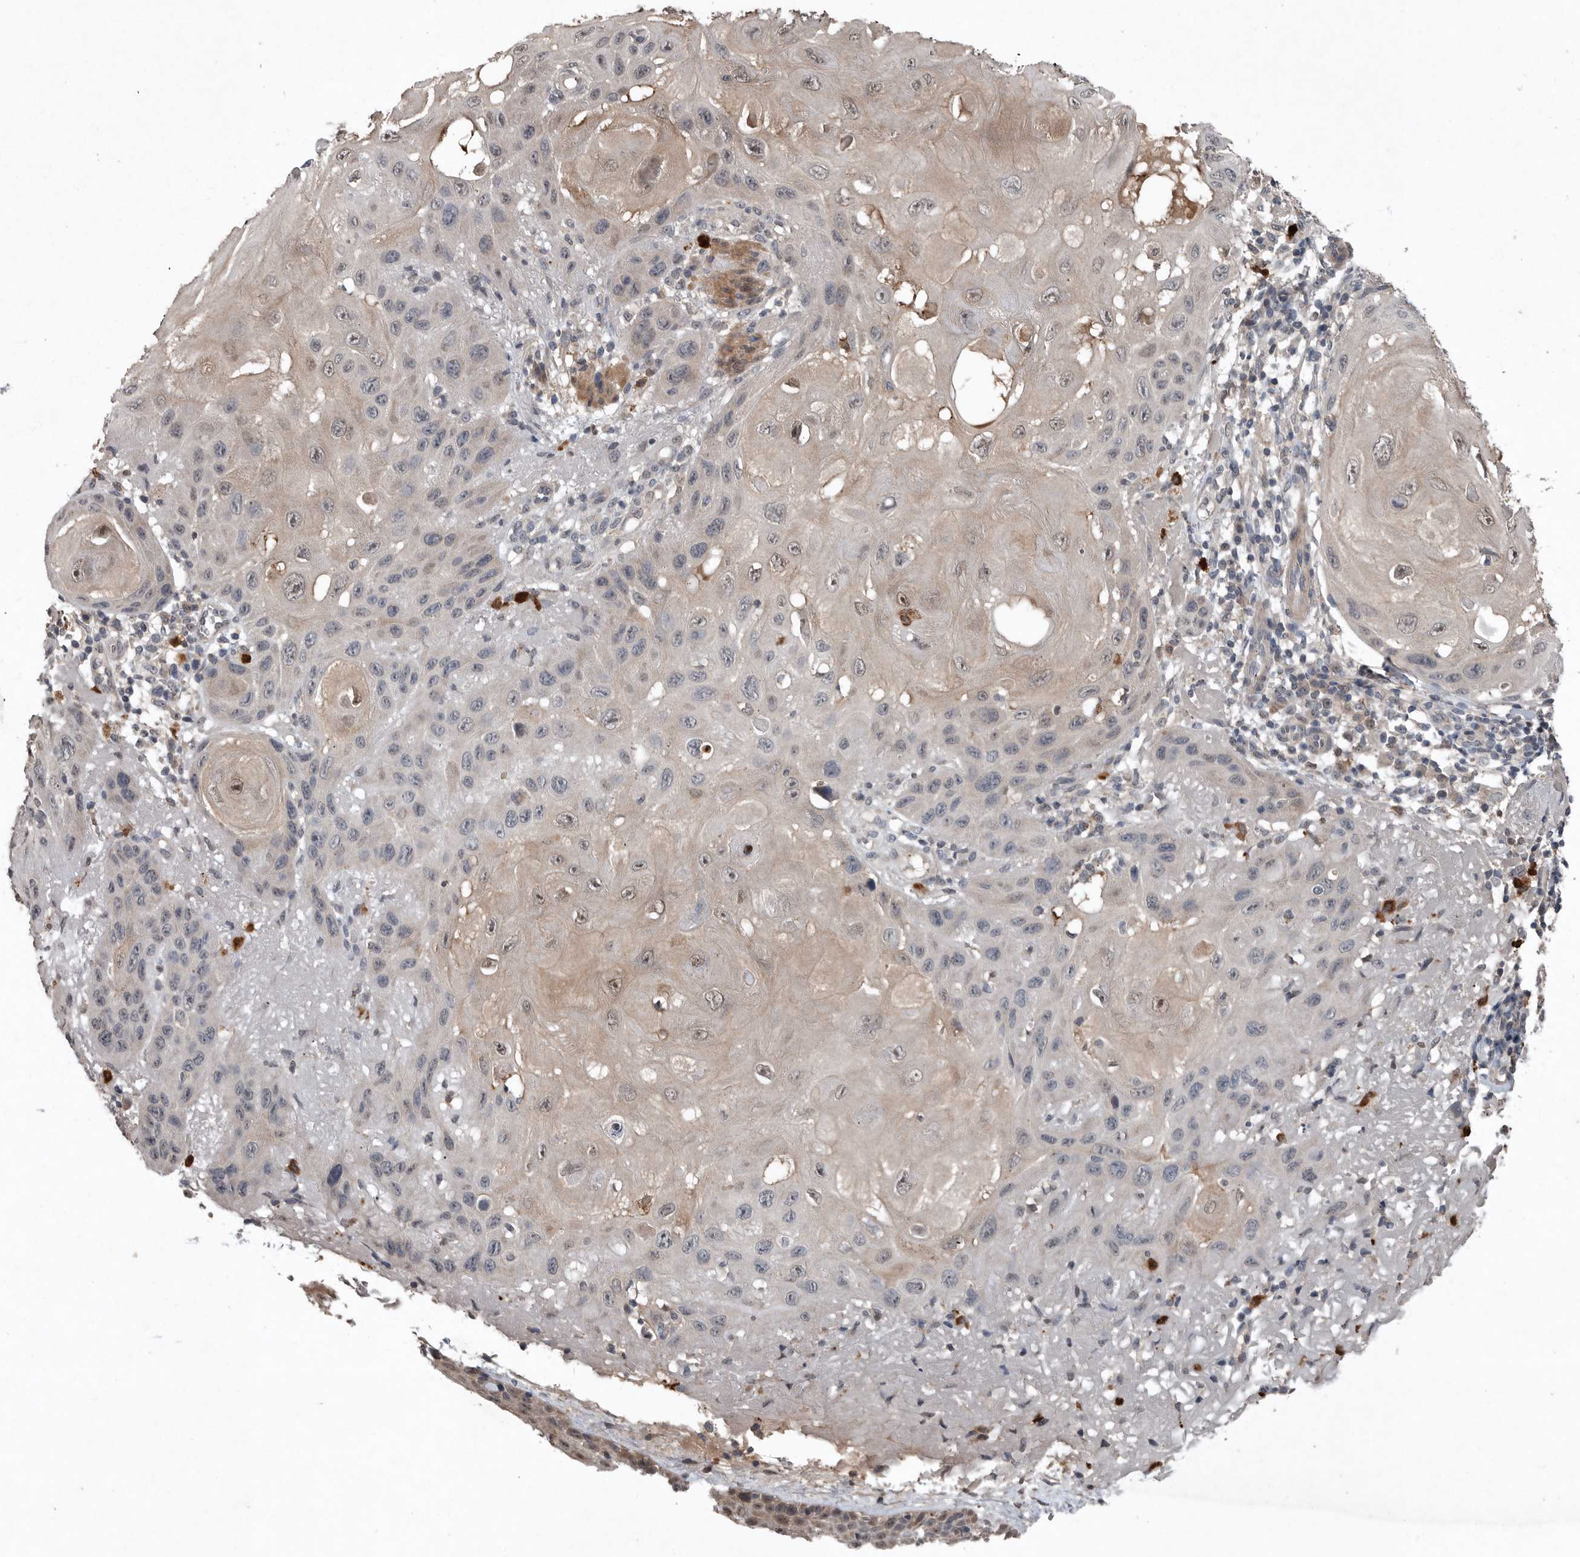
{"staining": {"intensity": "weak", "quantity": "25%-75%", "location": "cytoplasmic/membranous,nuclear"}, "tissue": "skin cancer", "cell_type": "Tumor cells", "image_type": "cancer", "snomed": [{"axis": "morphology", "description": "Normal tissue, NOS"}, {"axis": "morphology", "description": "Squamous cell carcinoma, NOS"}, {"axis": "topography", "description": "Skin"}], "caption": "Protein analysis of squamous cell carcinoma (skin) tissue exhibits weak cytoplasmic/membranous and nuclear positivity in approximately 25%-75% of tumor cells.", "gene": "SCP2", "patient": {"sex": "female", "age": 96}}